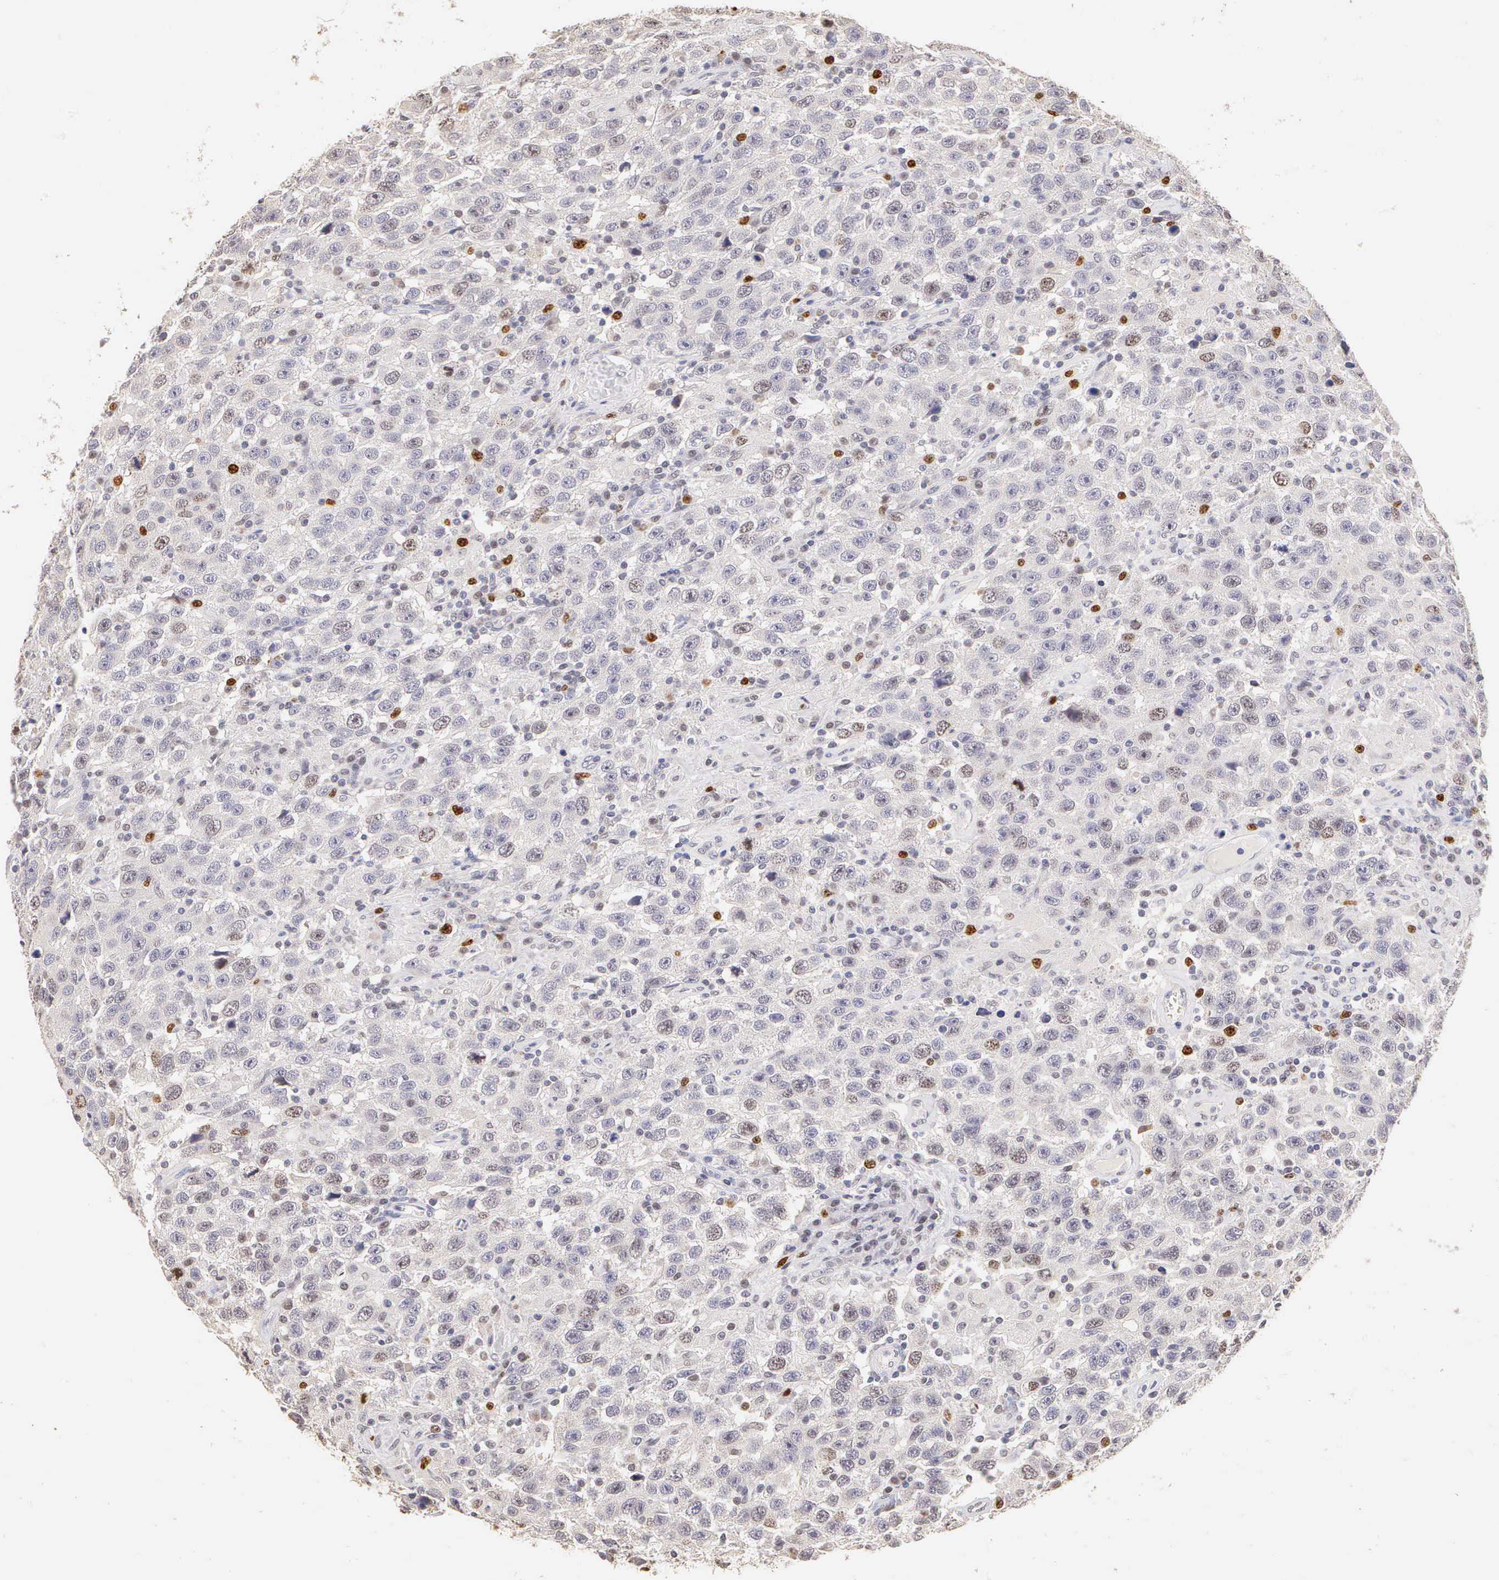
{"staining": {"intensity": "weak", "quantity": "<25%", "location": "nuclear"}, "tissue": "testis cancer", "cell_type": "Tumor cells", "image_type": "cancer", "snomed": [{"axis": "morphology", "description": "Seminoma, NOS"}, {"axis": "topography", "description": "Testis"}], "caption": "Immunohistochemistry of human testis cancer reveals no expression in tumor cells.", "gene": "MKI67", "patient": {"sex": "male", "age": 41}}